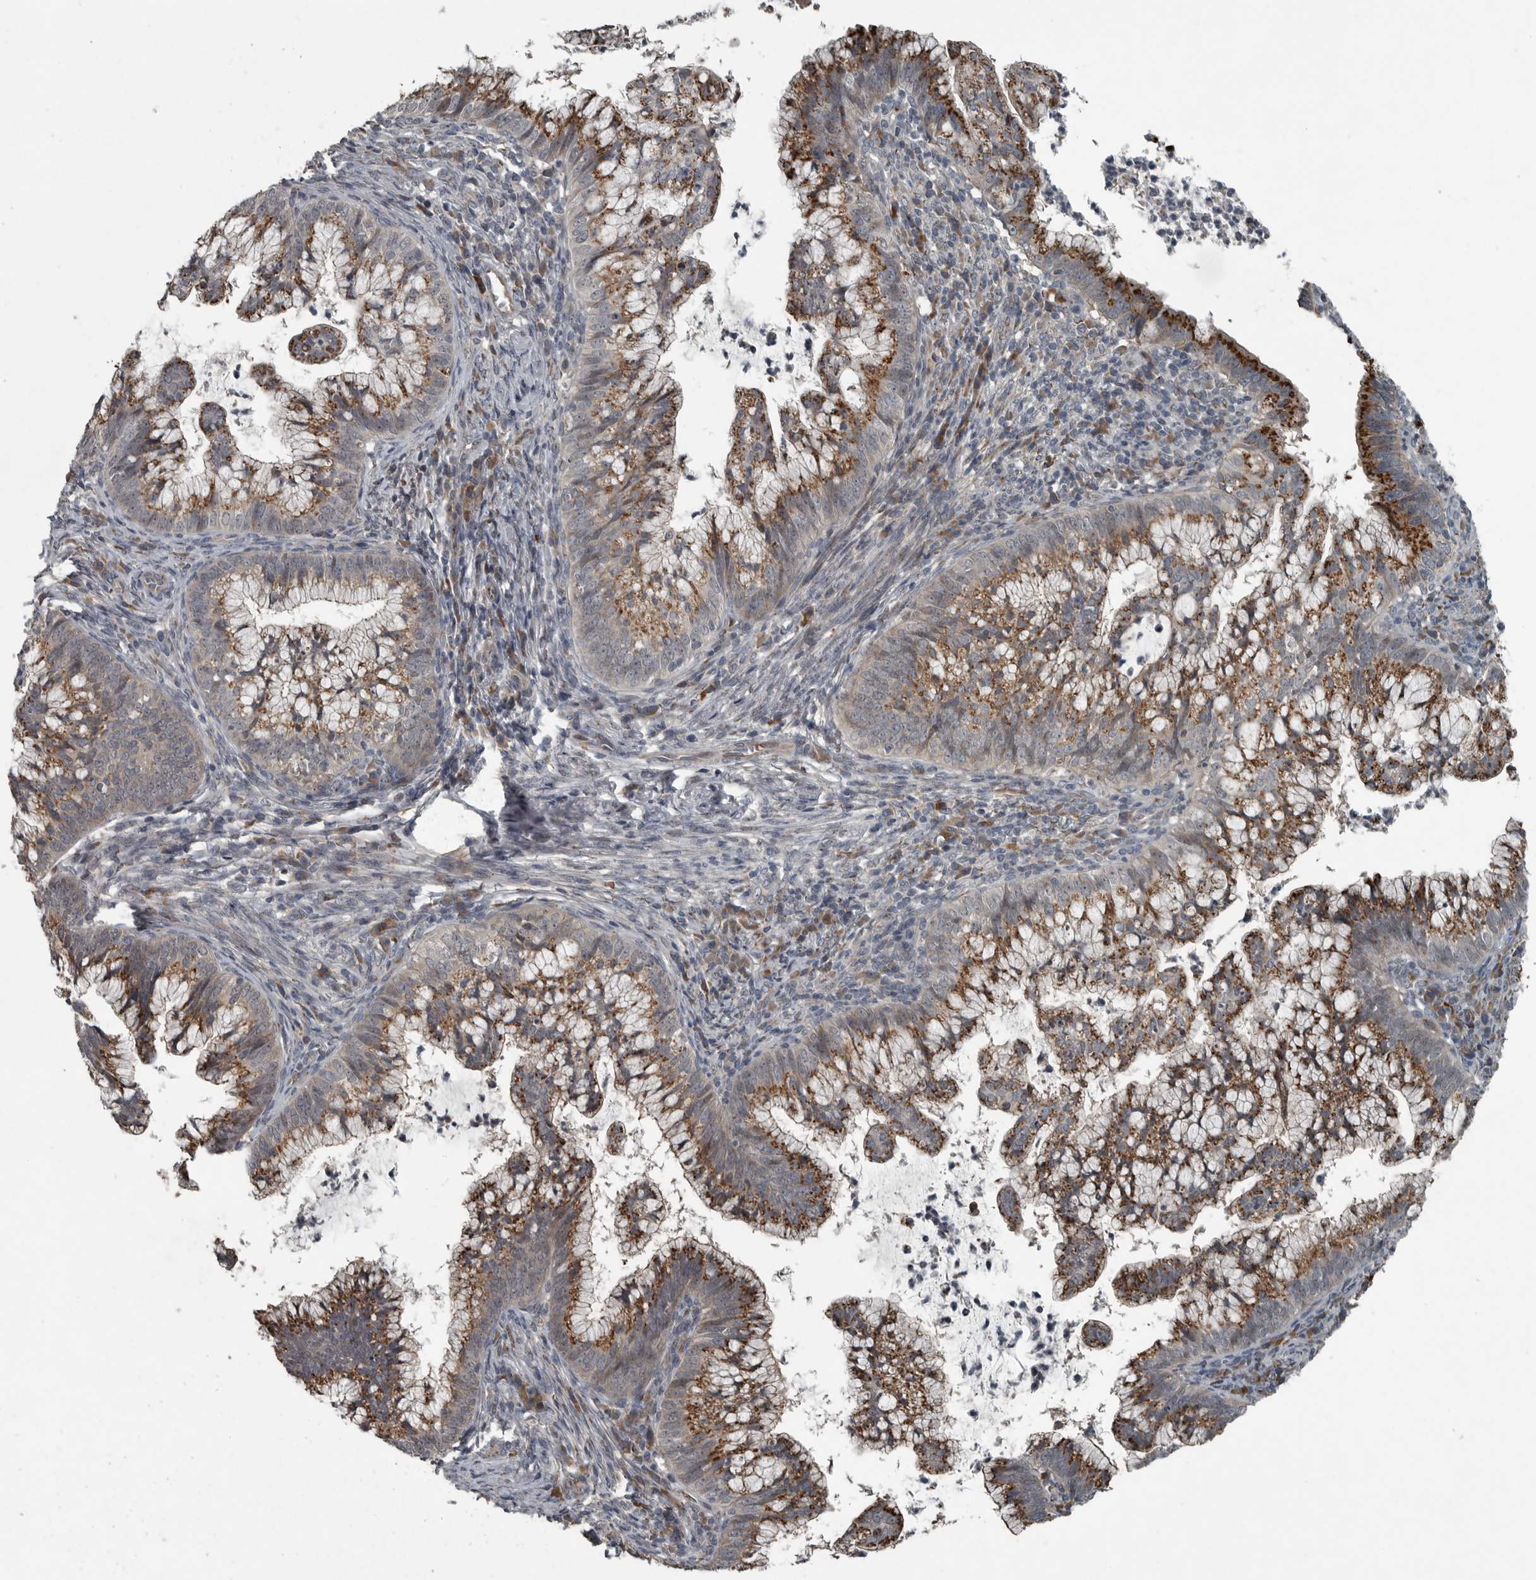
{"staining": {"intensity": "moderate", "quantity": ">75%", "location": "cytoplasmic/membranous"}, "tissue": "cervical cancer", "cell_type": "Tumor cells", "image_type": "cancer", "snomed": [{"axis": "morphology", "description": "Adenocarcinoma, NOS"}, {"axis": "topography", "description": "Cervix"}], "caption": "Immunohistochemistry (DAB (3,3'-diaminobenzidine)) staining of human cervical adenocarcinoma demonstrates moderate cytoplasmic/membranous protein expression in about >75% of tumor cells. (Brightfield microscopy of DAB IHC at high magnification).", "gene": "ZNF345", "patient": {"sex": "female", "age": 36}}